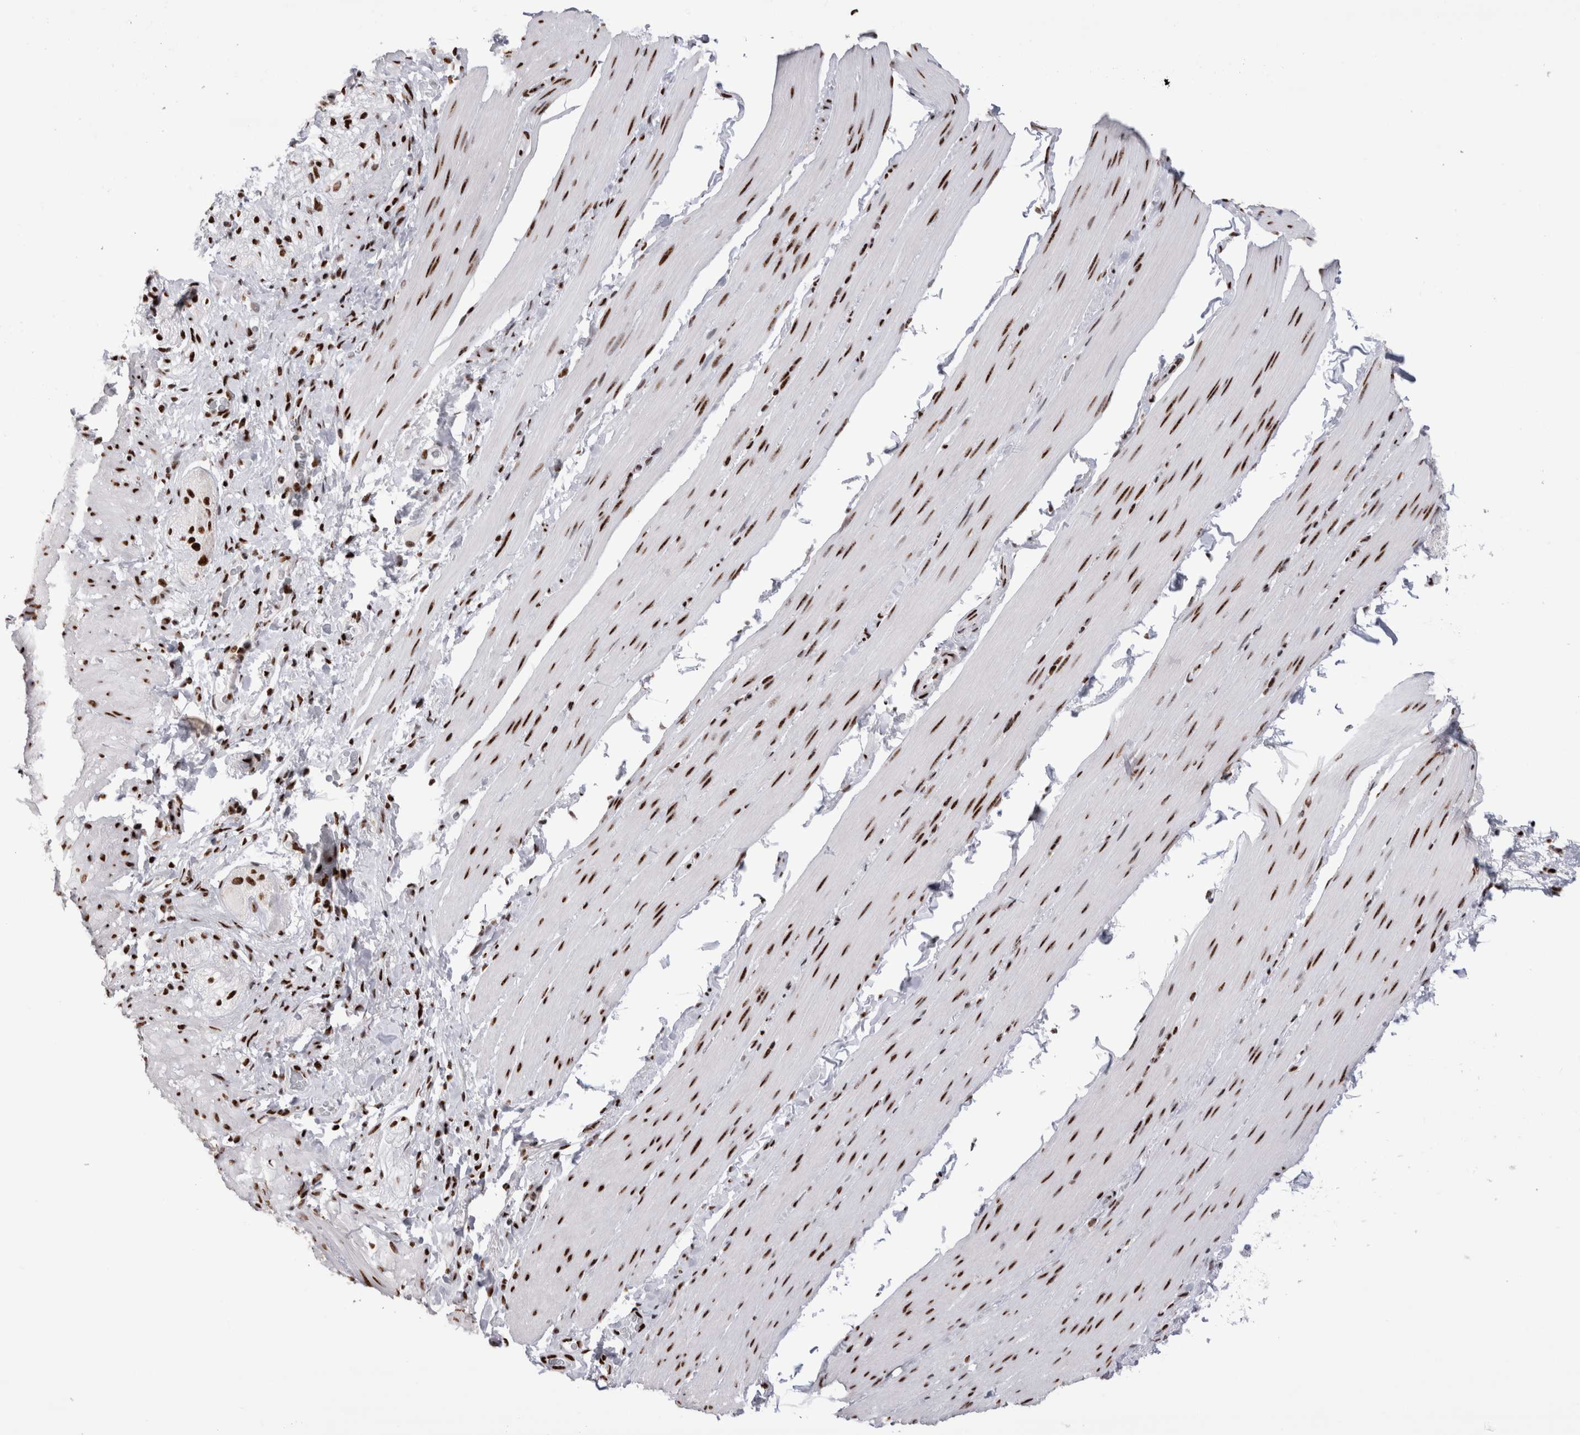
{"staining": {"intensity": "strong", "quantity": "25%-75%", "location": "nuclear"}, "tissue": "smooth muscle", "cell_type": "Smooth muscle cells", "image_type": "normal", "snomed": [{"axis": "morphology", "description": "Normal tissue, NOS"}, {"axis": "topography", "description": "Smooth muscle"}, {"axis": "topography", "description": "Small intestine"}], "caption": "Smooth muscle cells demonstrate high levels of strong nuclear staining in approximately 25%-75% of cells in unremarkable human smooth muscle. (DAB (3,3'-diaminobenzidine) IHC with brightfield microscopy, high magnification).", "gene": "RBM6", "patient": {"sex": "female", "age": 84}}